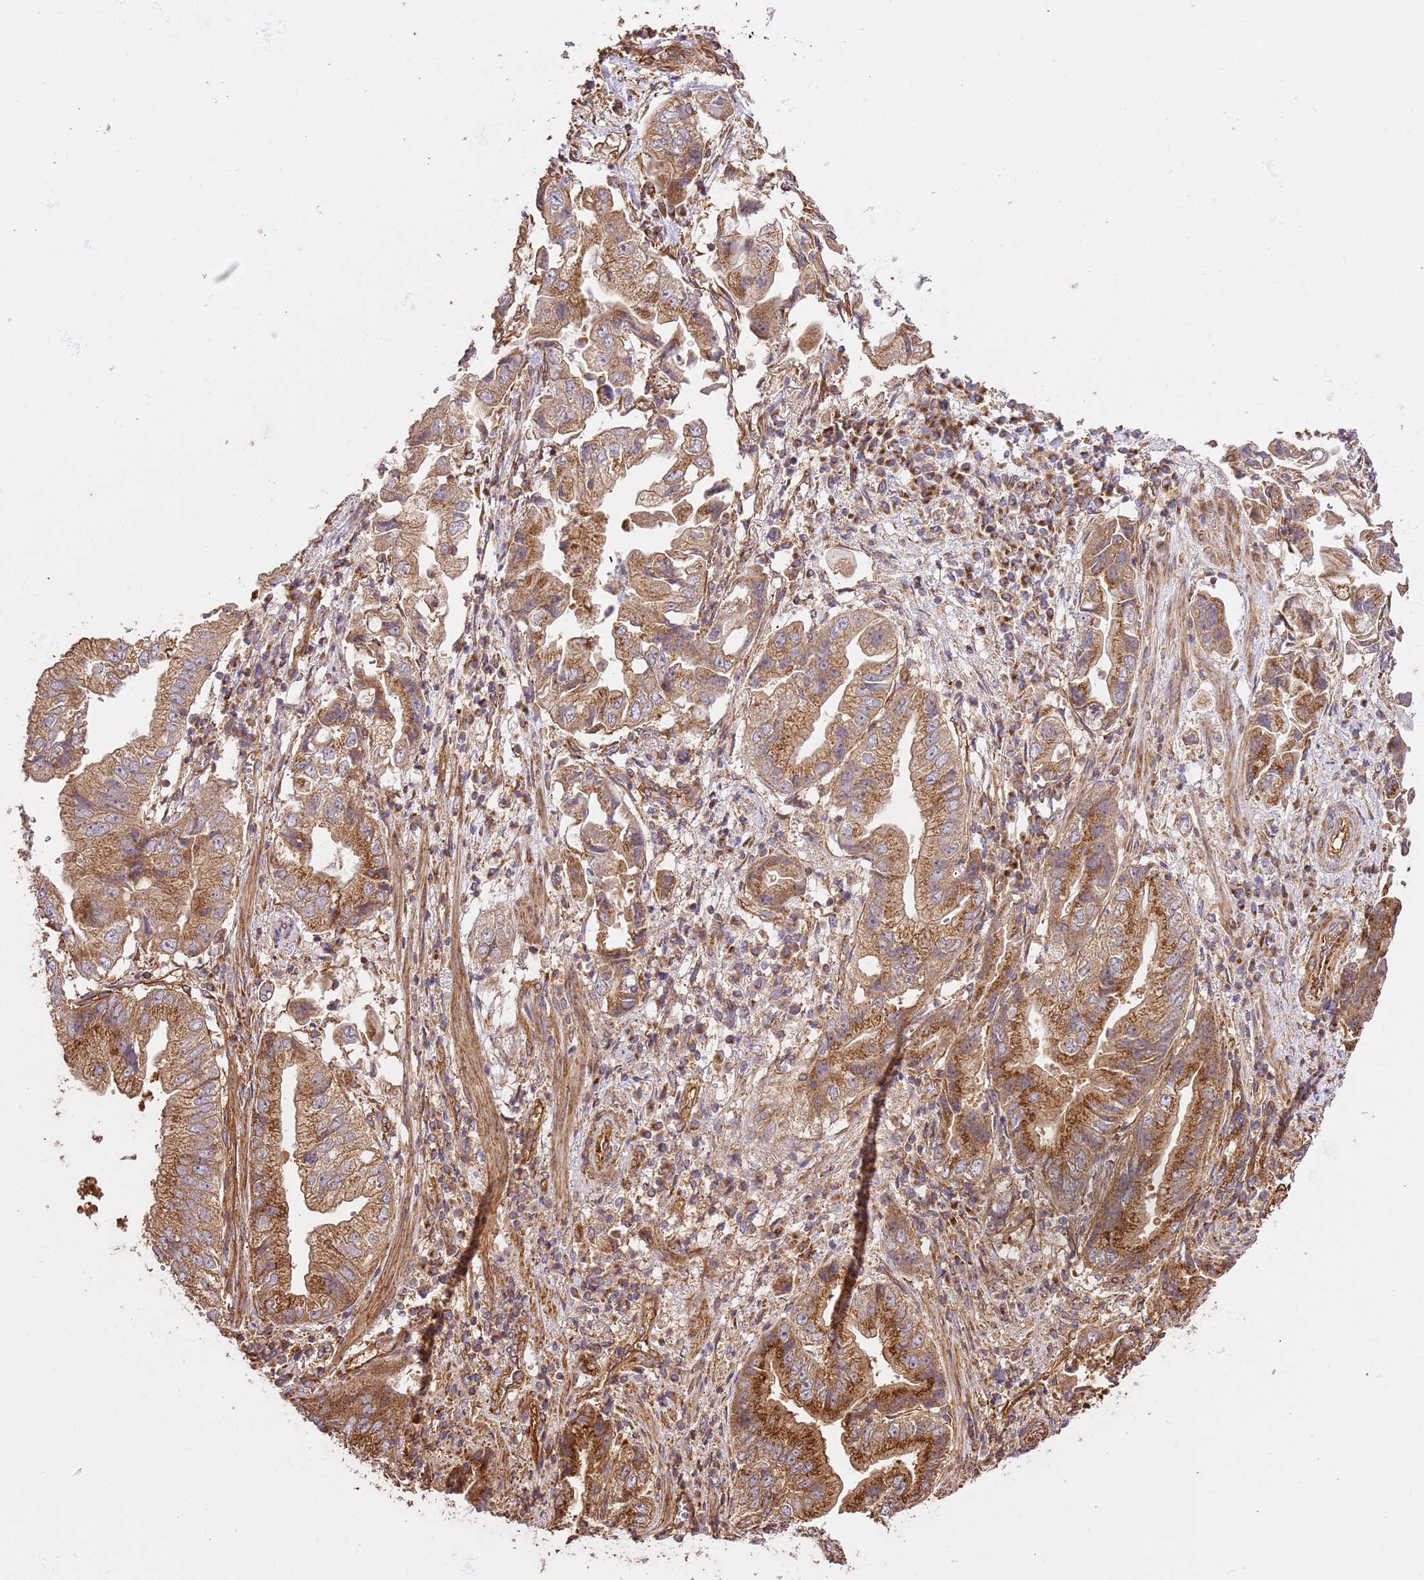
{"staining": {"intensity": "strong", "quantity": ">75%", "location": "cytoplasmic/membranous"}, "tissue": "stomach cancer", "cell_type": "Tumor cells", "image_type": "cancer", "snomed": [{"axis": "morphology", "description": "Adenocarcinoma, NOS"}, {"axis": "topography", "description": "Stomach"}], "caption": "Immunohistochemical staining of adenocarcinoma (stomach) demonstrates strong cytoplasmic/membranous protein positivity in approximately >75% of tumor cells.", "gene": "ZBTB39", "patient": {"sex": "male", "age": 62}}